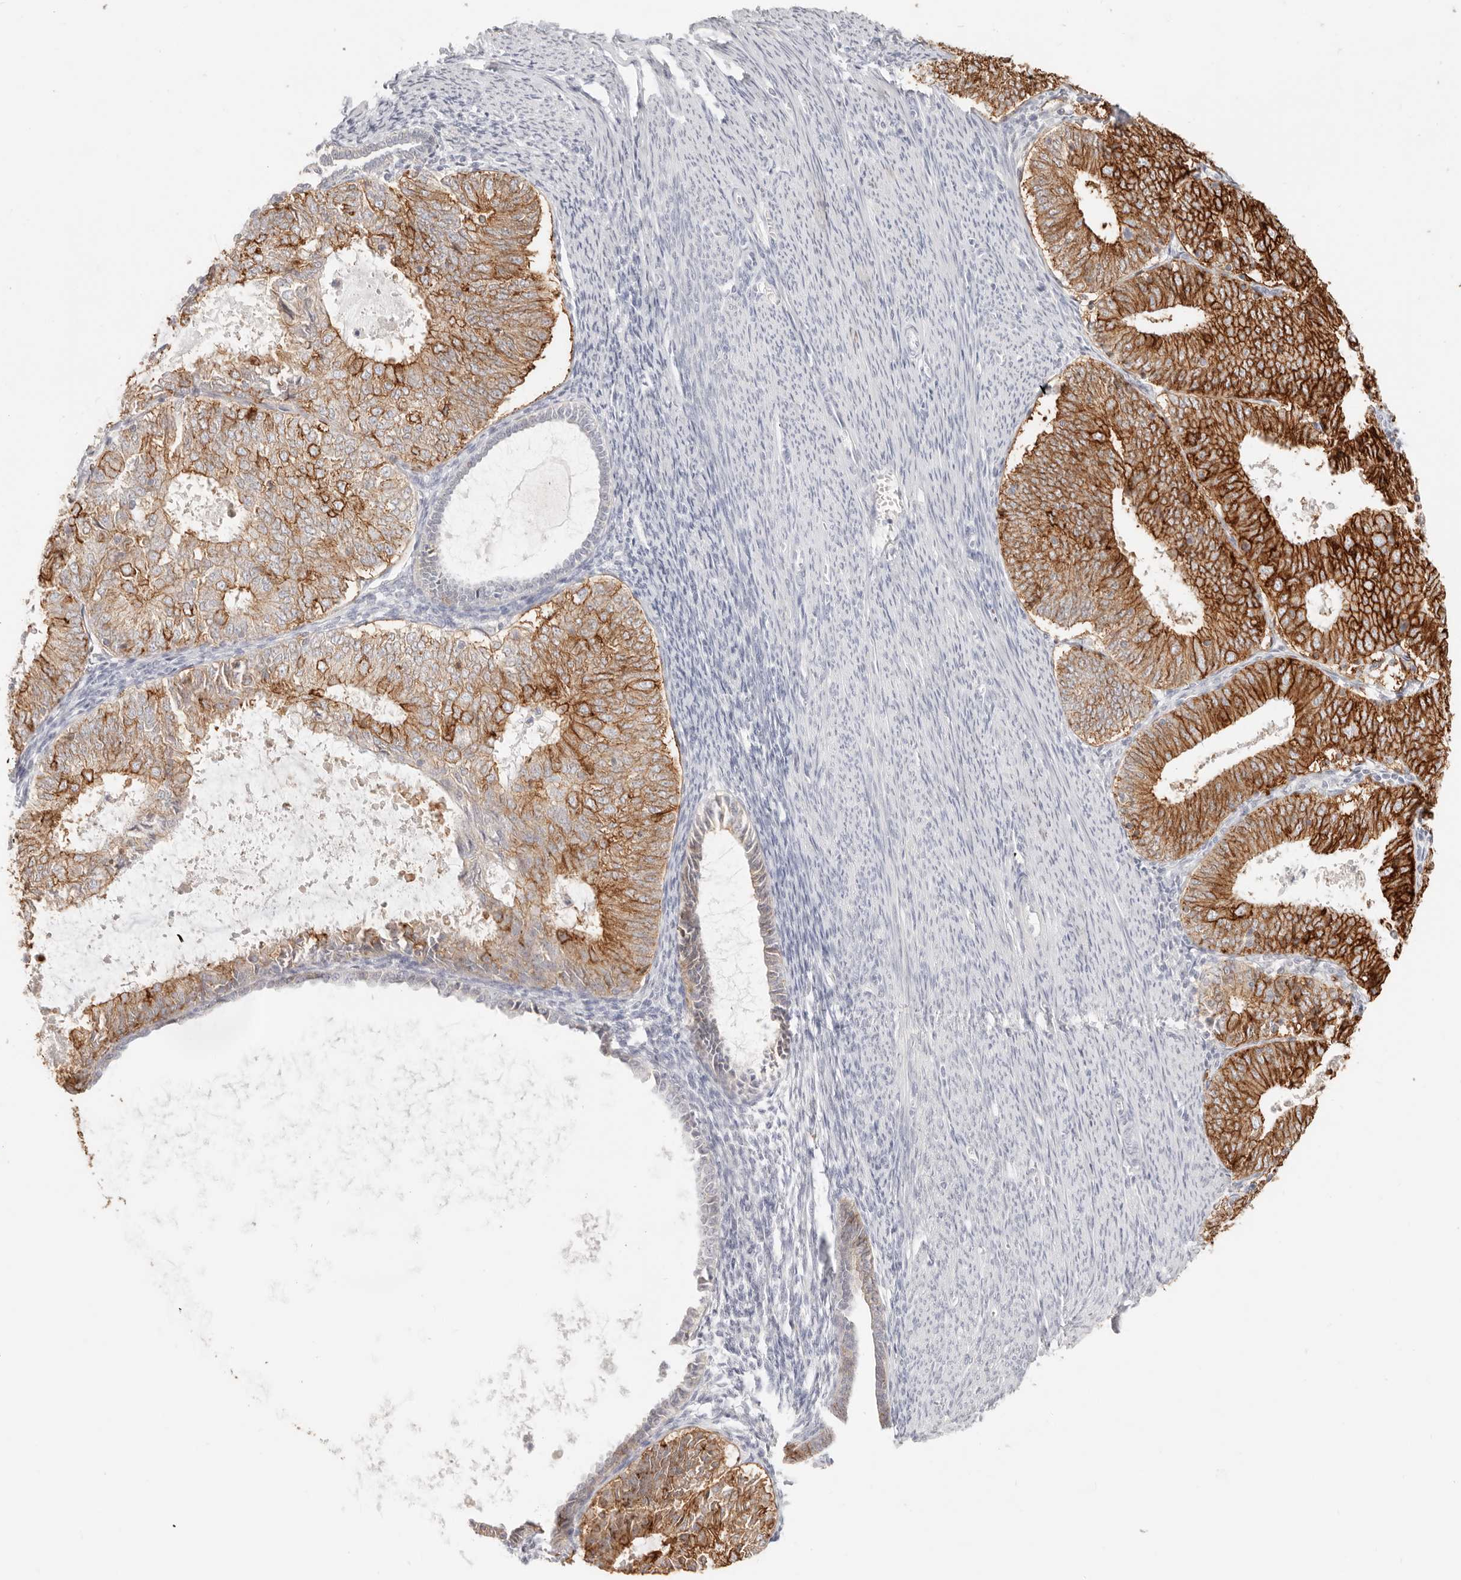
{"staining": {"intensity": "strong", "quantity": ">75%", "location": "cytoplasmic/membranous"}, "tissue": "endometrial cancer", "cell_type": "Tumor cells", "image_type": "cancer", "snomed": [{"axis": "morphology", "description": "Adenocarcinoma, NOS"}, {"axis": "topography", "description": "Endometrium"}], "caption": "Endometrial adenocarcinoma was stained to show a protein in brown. There is high levels of strong cytoplasmic/membranous staining in approximately >75% of tumor cells.", "gene": "EPCAM", "patient": {"sex": "female", "age": 57}}